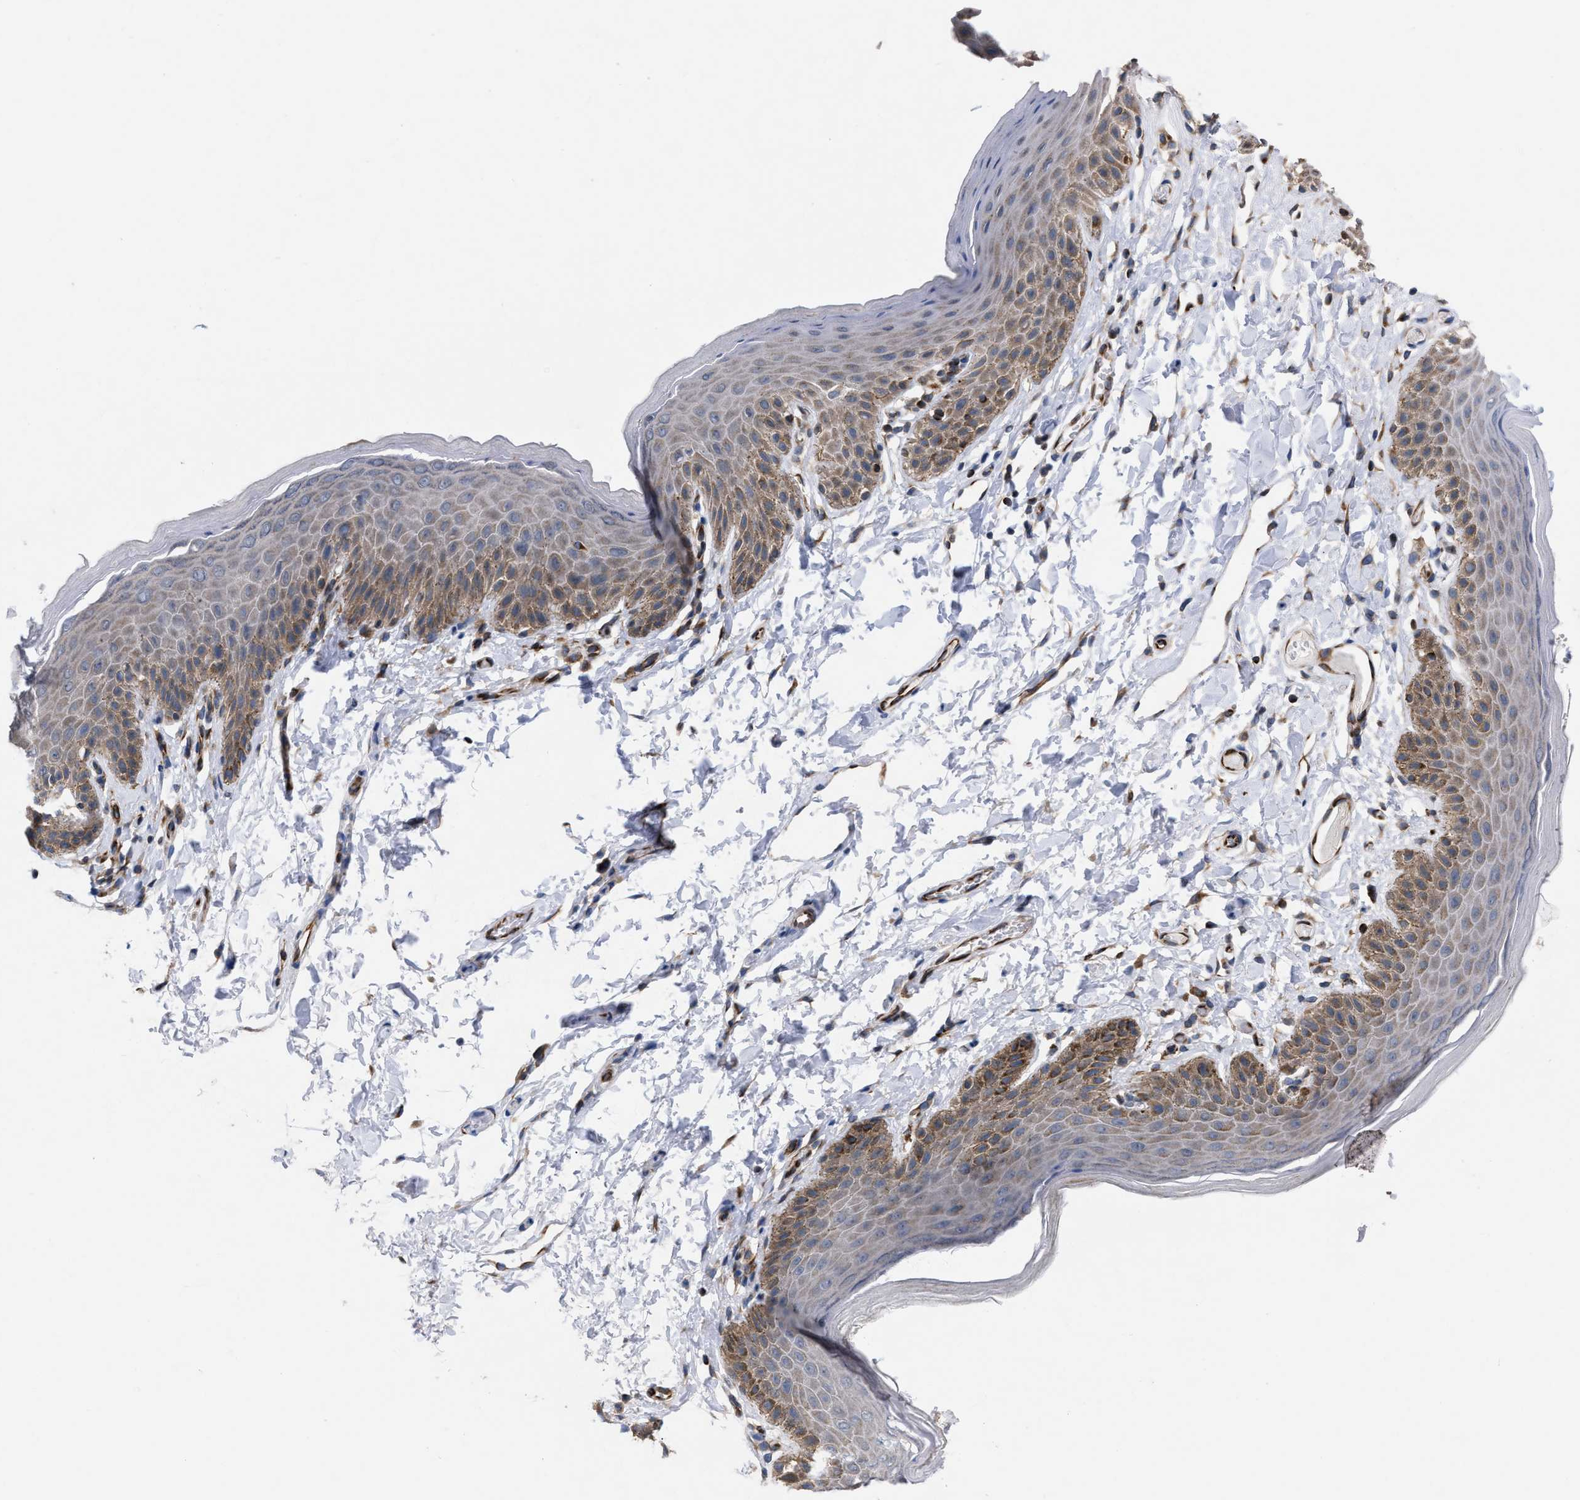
{"staining": {"intensity": "moderate", "quantity": "<25%", "location": "cytoplasmic/membranous"}, "tissue": "skin", "cell_type": "Epidermal cells", "image_type": "normal", "snomed": [{"axis": "morphology", "description": "Normal tissue, NOS"}, {"axis": "topography", "description": "Anal"}], "caption": "A photomicrograph of skin stained for a protein demonstrates moderate cytoplasmic/membranous brown staining in epidermal cells. (DAB = brown stain, brightfield microscopy at high magnification).", "gene": "TMEM131", "patient": {"sex": "male", "age": 44}}